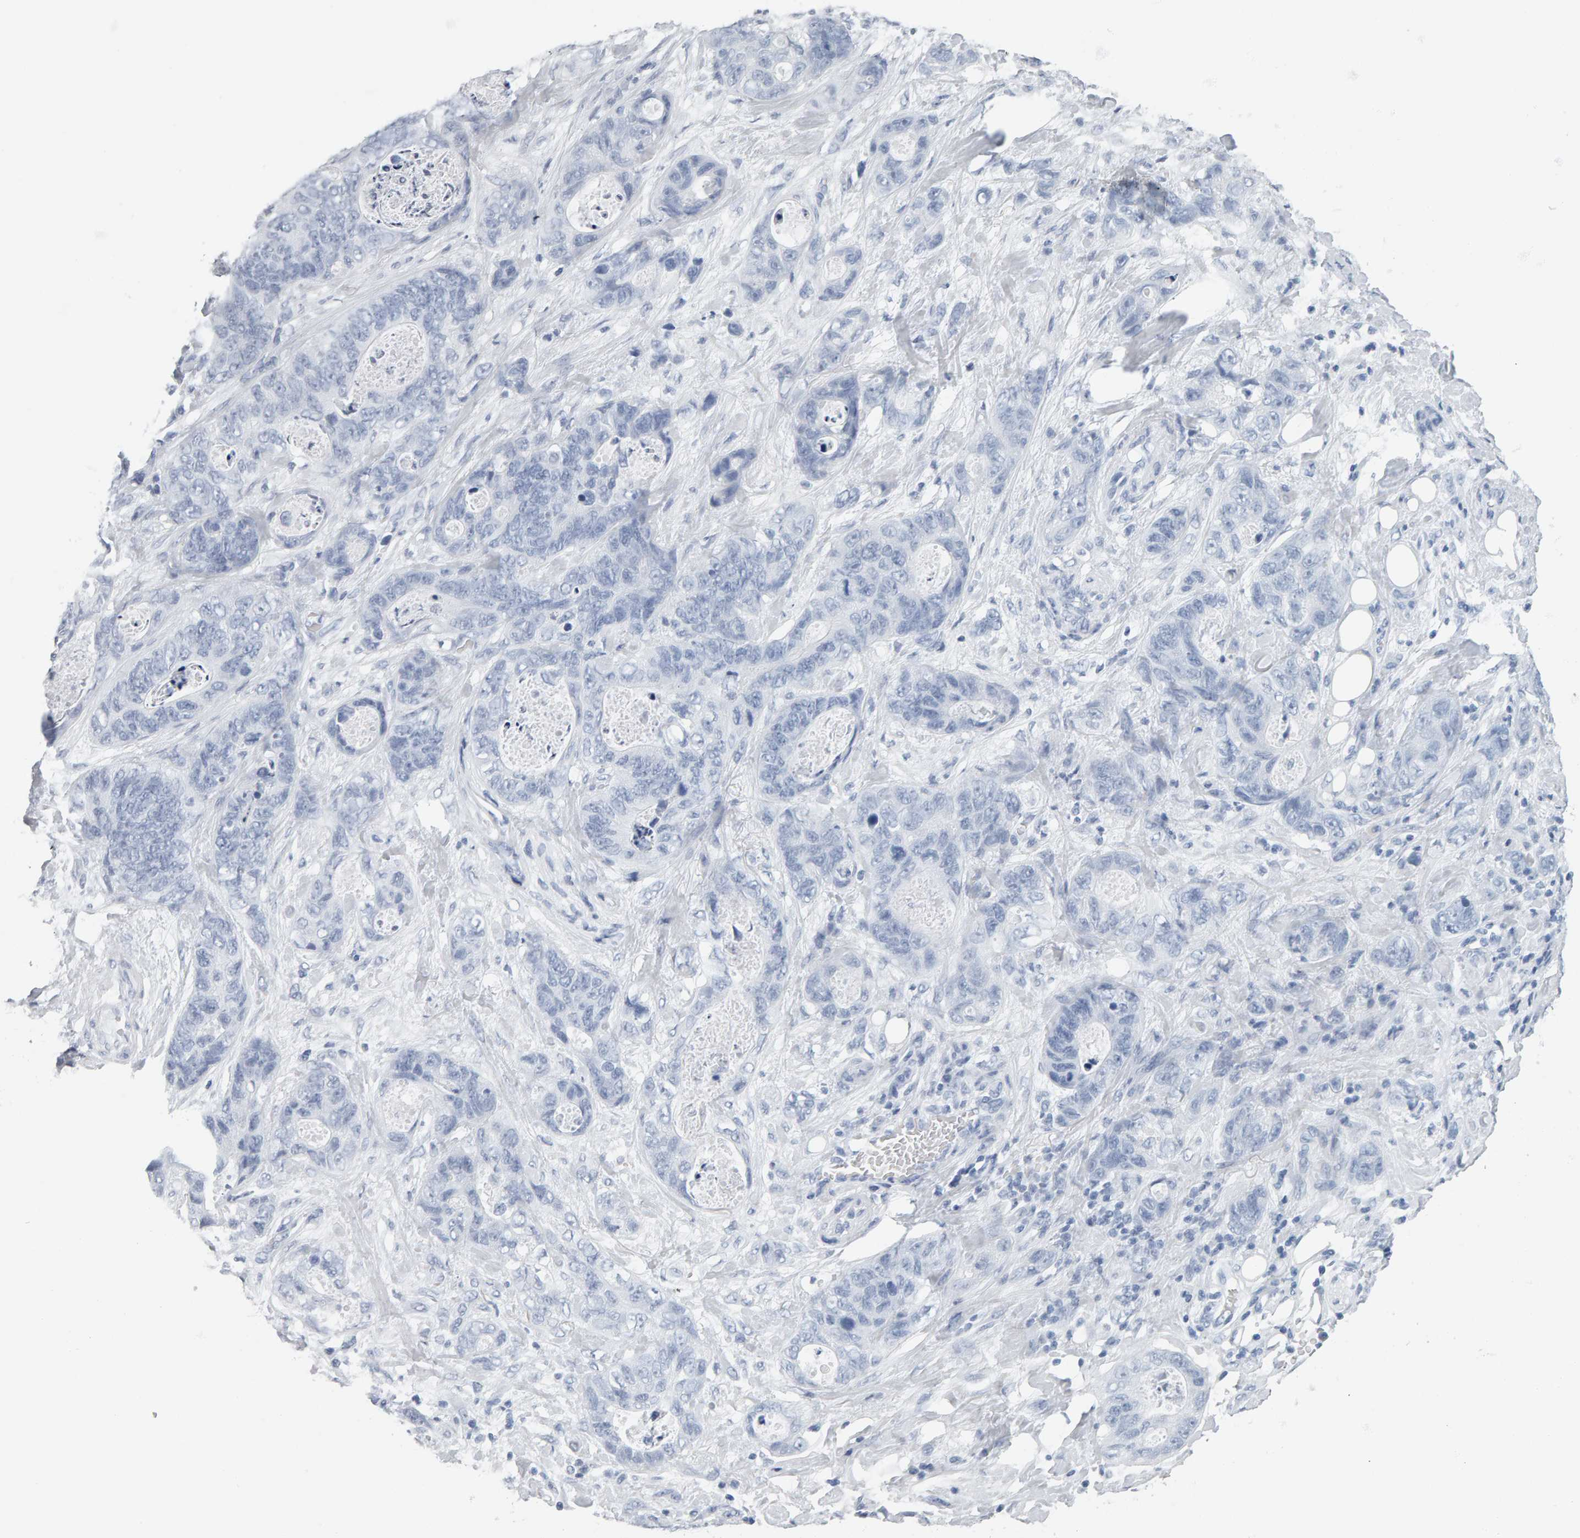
{"staining": {"intensity": "negative", "quantity": "none", "location": "none"}, "tissue": "stomach cancer", "cell_type": "Tumor cells", "image_type": "cancer", "snomed": [{"axis": "morphology", "description": "Normal tissue, NOS"}, {"axis": "morphology", "description": "Adenocarcinoma, NOS"}, {"axis": "topography", "description": "Stomach"}], "caption": "A high-resolution histopathology image shows immunohistochemistry staining of stomach adenocarcinoma, which displays no significant positivity in tumor cells.", "gene": "SPACA3", "patient": {"sex": "female", "age": 89}}